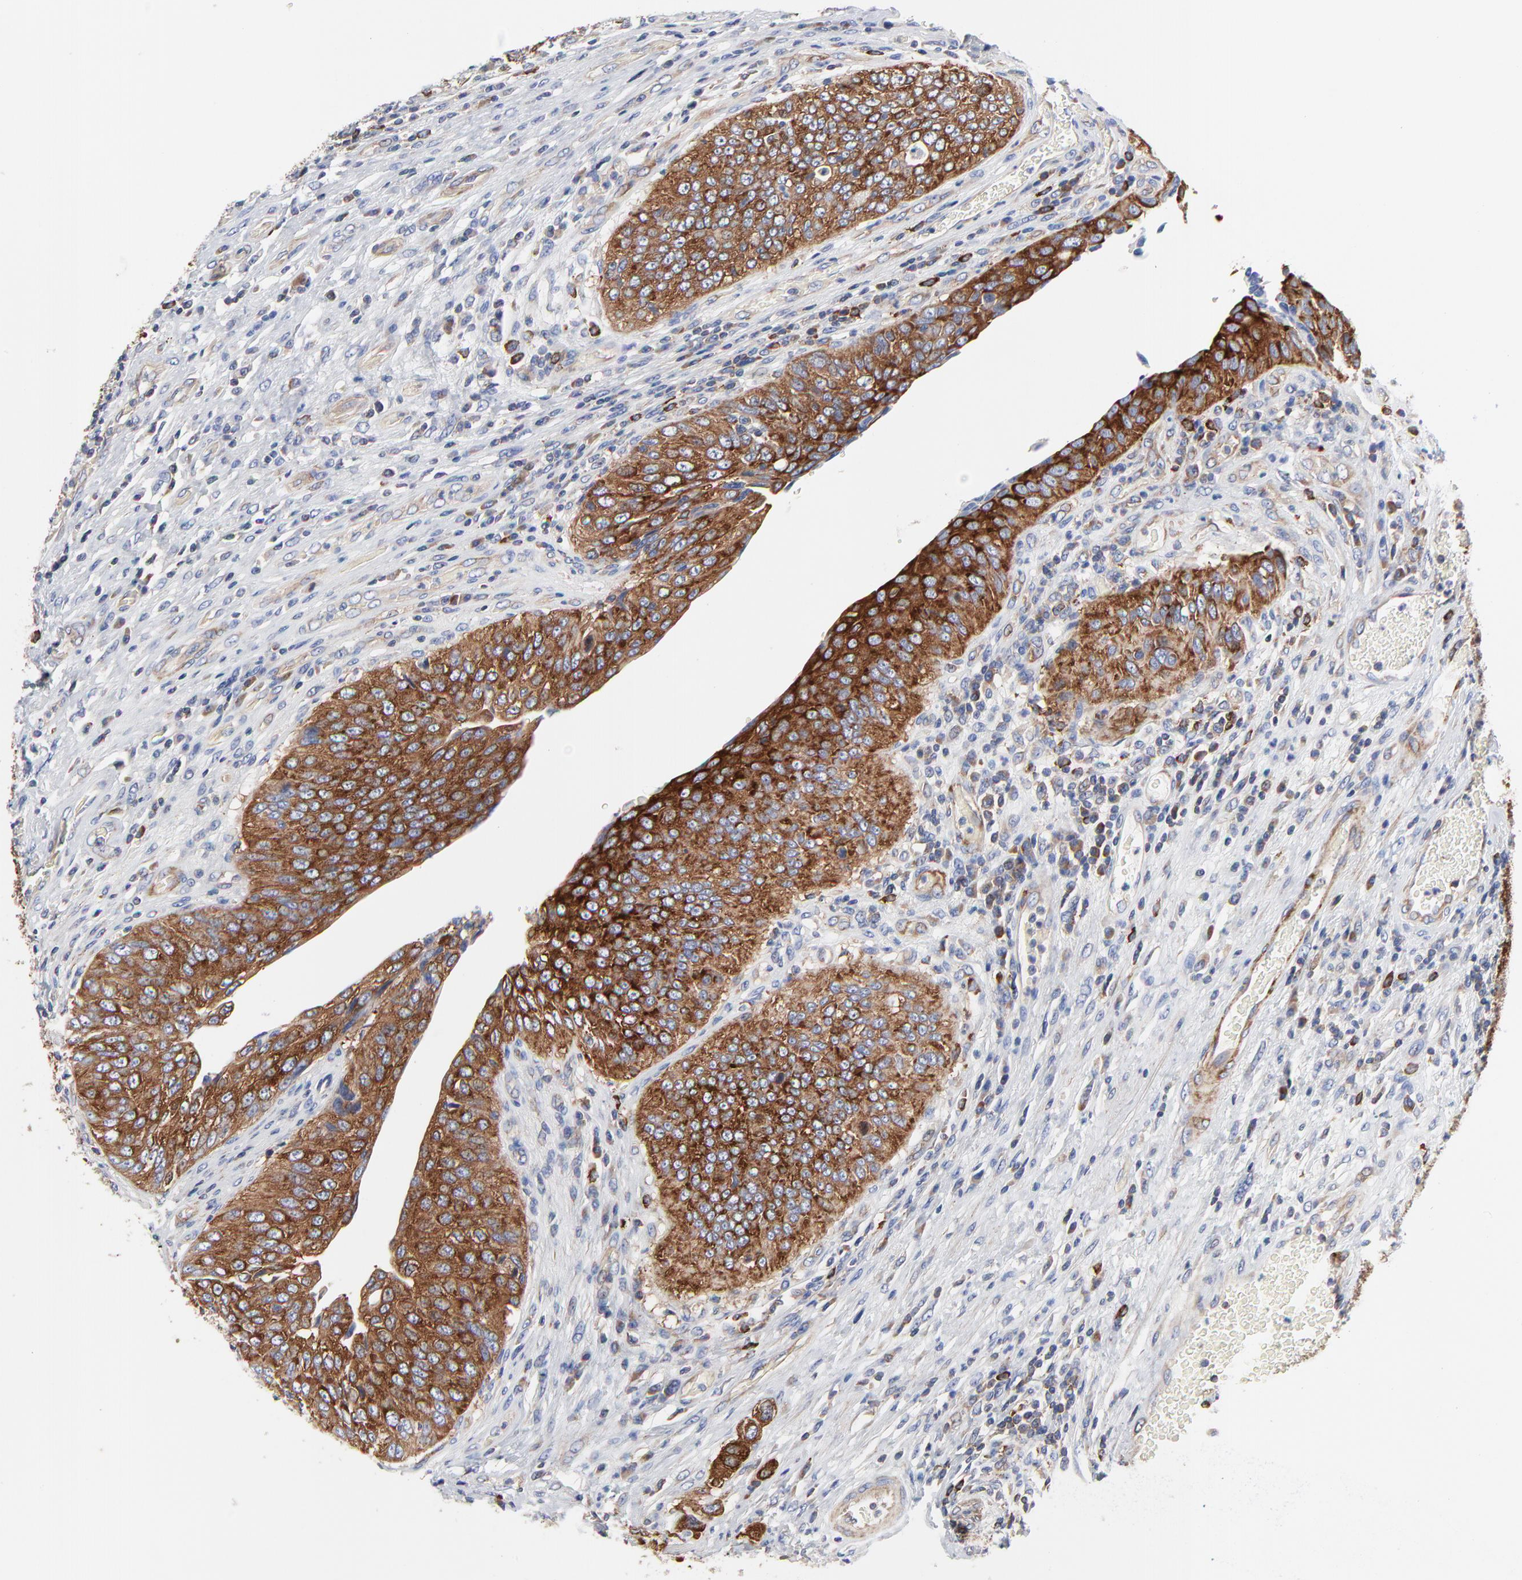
{"staining": {"intensity": "strong", "quantity": ">75%", "location": "cytoplasmic/membranous"}, "tissue": "urothelial cancer", "cell_type": "Tumor cells", "image_type": "cancer", "snomed": [{"axis": "morphology", "description": "Urothelial carcinoma, High grade"}, {"axis": "topography", "description": "Urinary bladder"}], "caption": "IHC image of neoplastic tissue: human urothelial cancer stained using immunohistochemistry exhibits high levels of strong protein expression localized specifically in the cytoplasmic/membranous of tumor cells, appearing as a cytoplasmic/membranous brown color.", "gene": "CD2AP", "patient": {"sex": "male", "age": 50}}